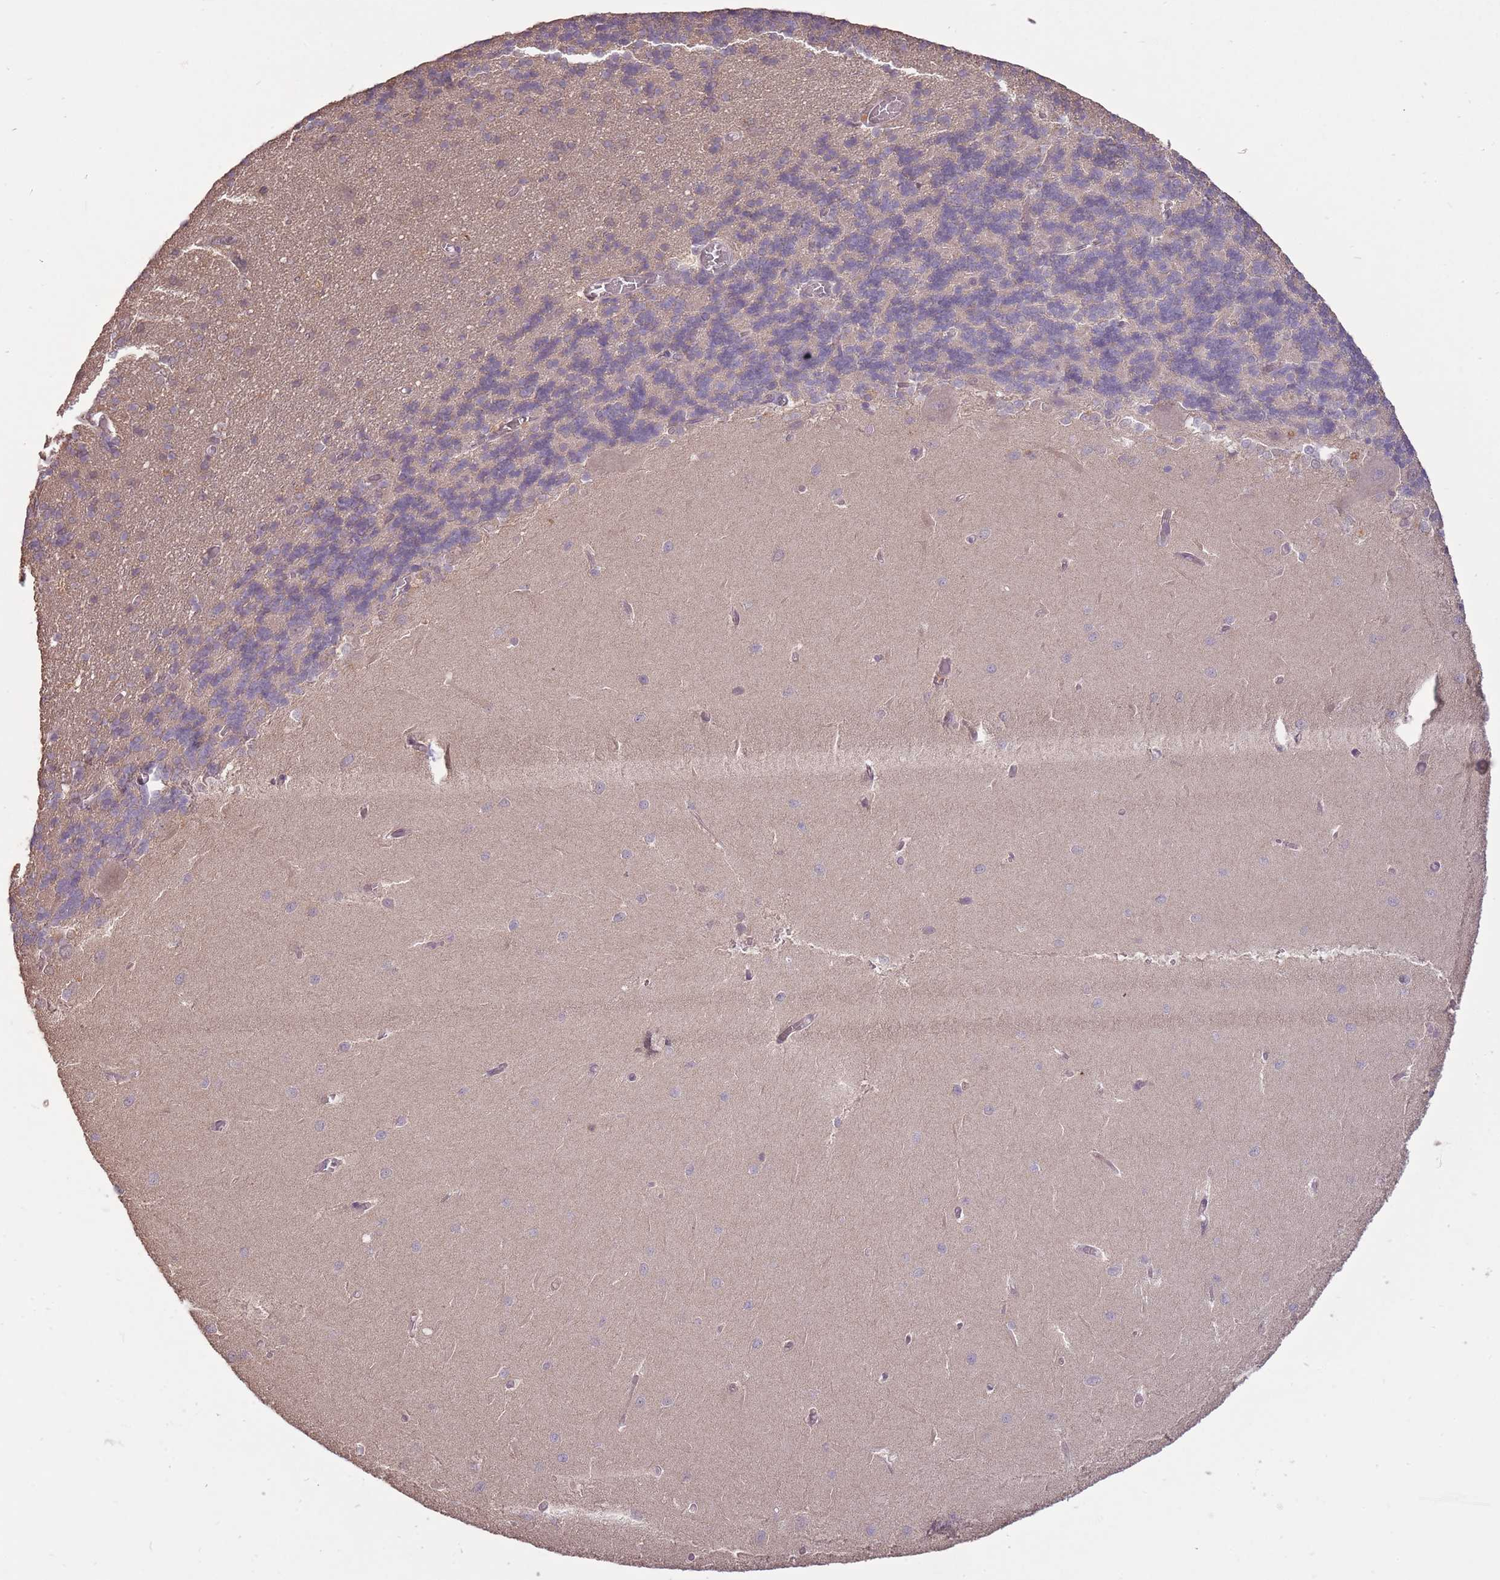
{"staining": {"intensity": "weak", "quantity": "25%-75%", "location": "cytoplasmic/membranous"}, "tissue": "cerebellum", "cell_type": "Cells in granular layer", "image_type": "normal", "snomed": [{"axis": "morphology", "description": "Normal tissue, NOS"}, {"axis": "topography", "description": "Cerebellum"}], "caption": "A brown stain labels weak cytoplasmic/membranous expression of a protein in cells in granular layer of benign human cerebellum.", "gene": "LRATD2", "patient": {"sex": "male", "age": 37}}